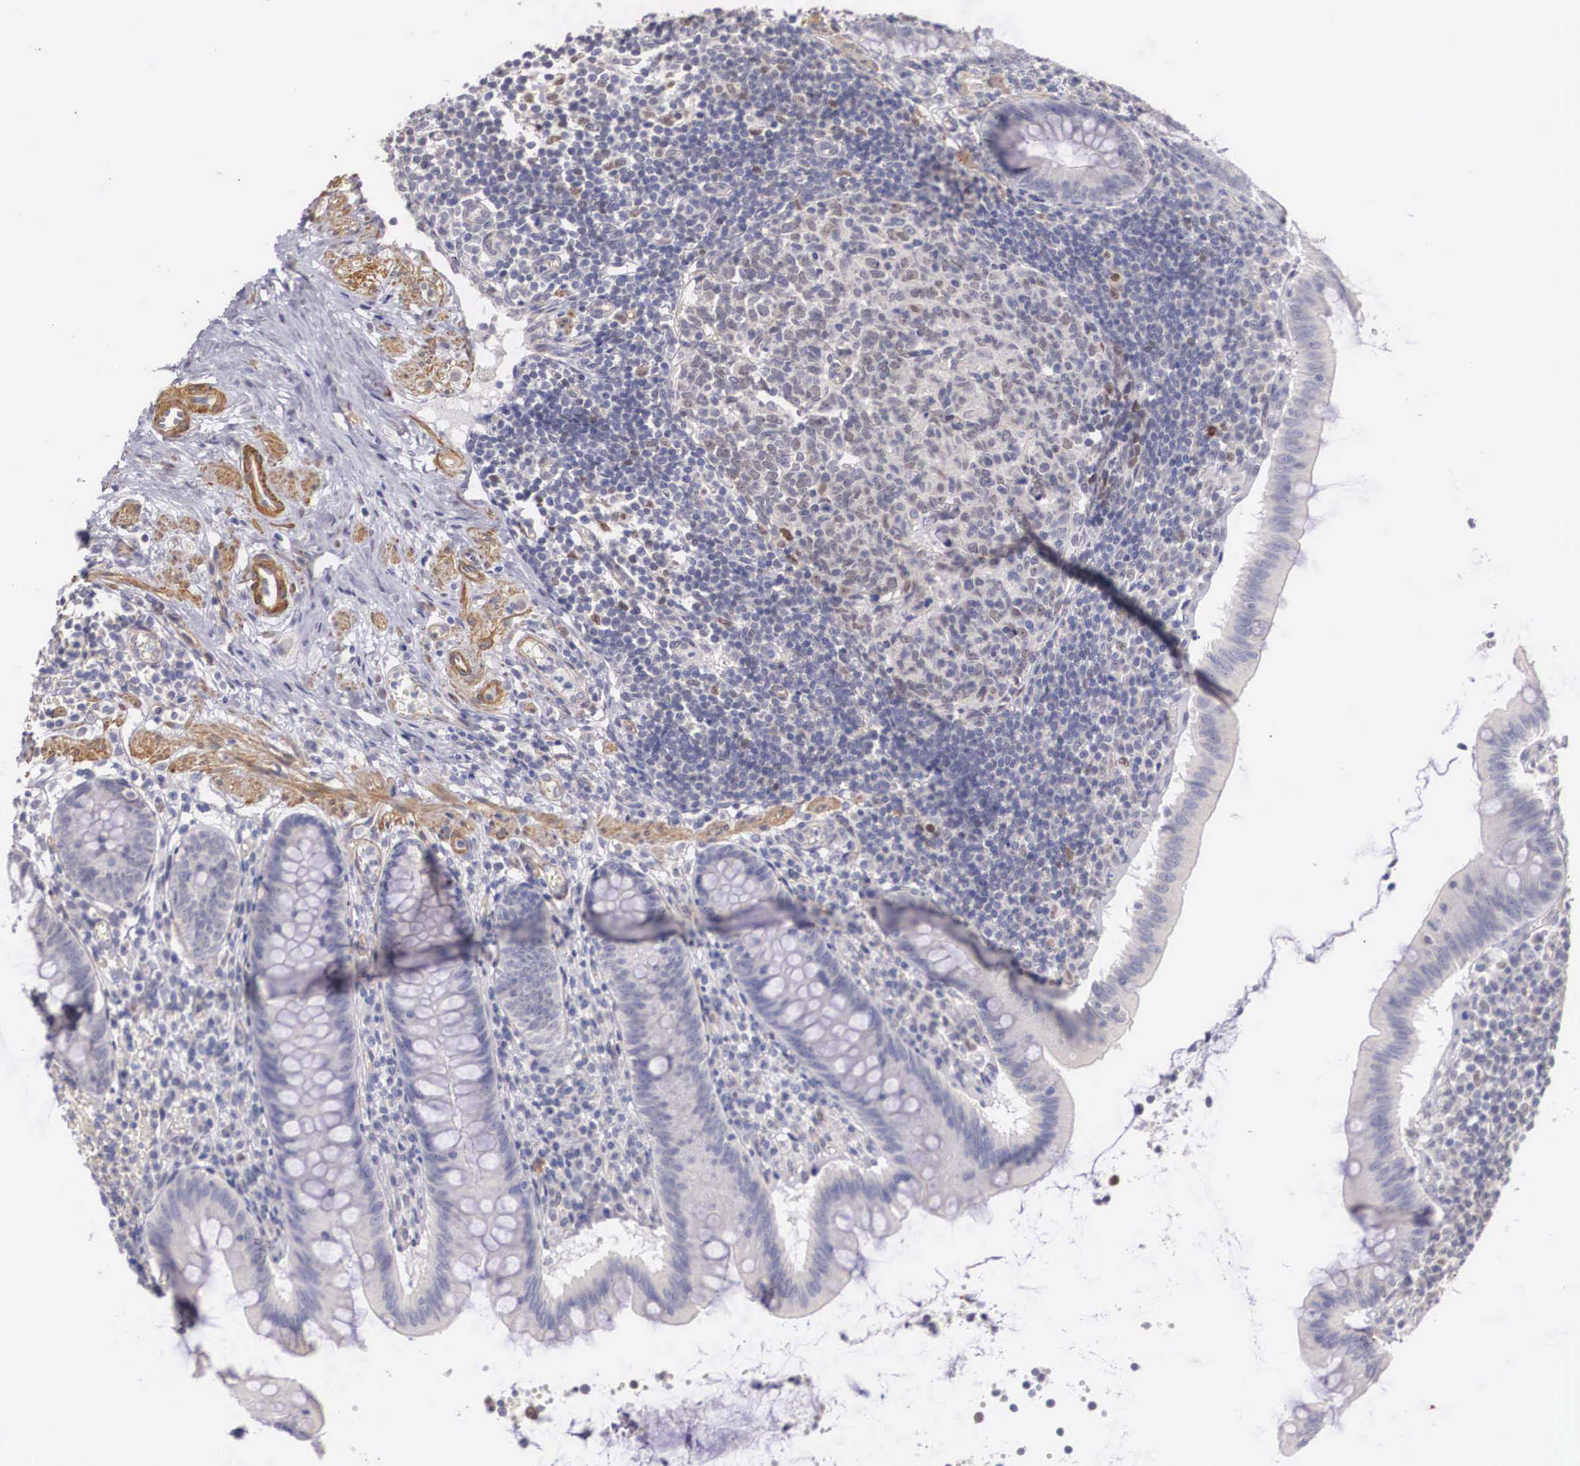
{"staining": {"intensity": "negative", "quantity": "none", "location": "none"}, "tissue": "appendix", "cell_type": "Glandular cells", "image_type": "normal", "snomed": [{"axis": "morphology", "description": "Normal tissue, NOS"}, {"axis": "topography", "description": "Appendix"}], "caption": "Immunohistochemistry image of normal appendix stained for a protein (brown), which reveals no positivity in glandular cells. Brightfield microscopy of IHC stained with DAB (3,3'-diaminobenzidine) (brown) and hematoxylin (blue), captured at high magnification.", "gene": "ENOX2", "patient": {"sex": "female", "age": 34}}